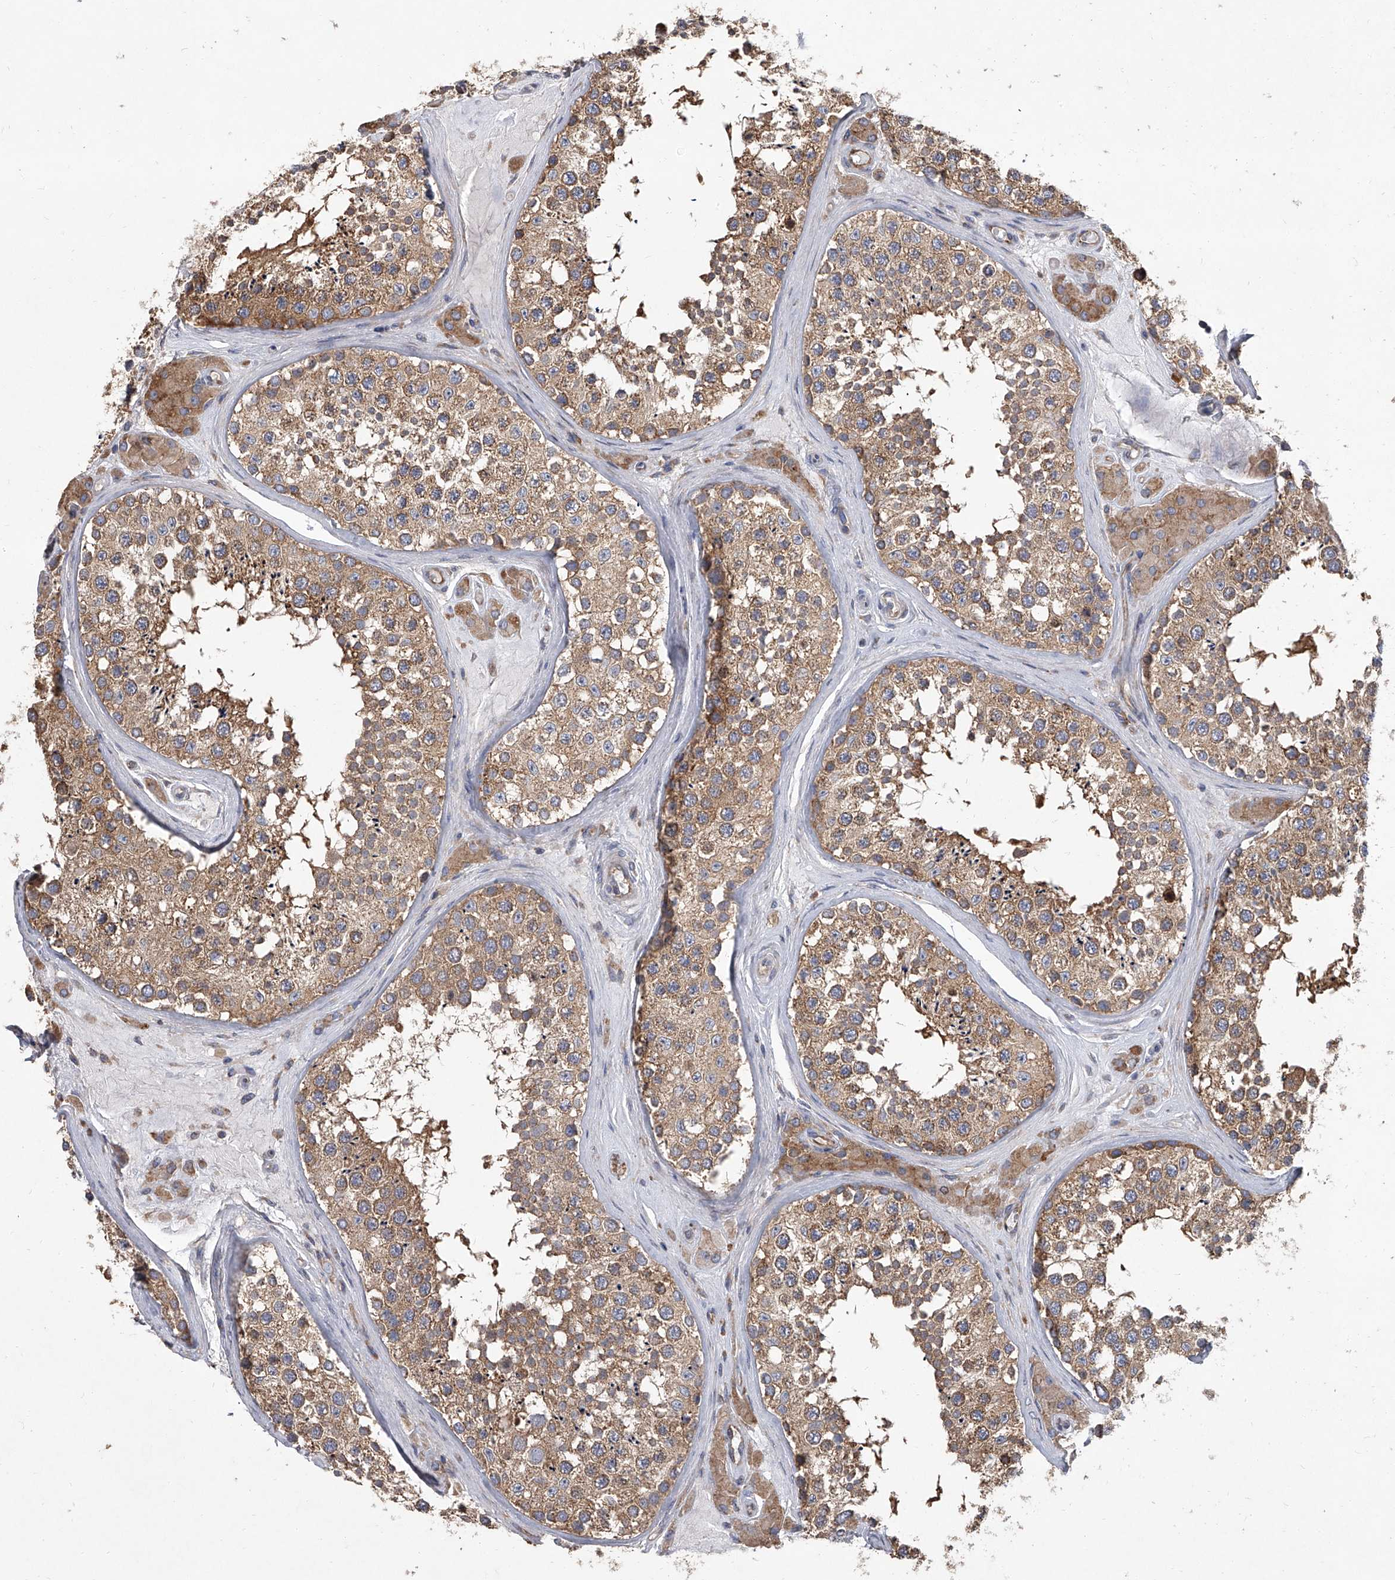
{"staining": {"intensity": "moderate", "quantity": ">75%", "location": "cytoplasmic/membranous"}, "tissue": "testis", "cell_type": "Cells in seminiferous ducts", "image_type": "normal", "snomed": [{"axis": "morphology", "description": "Normal tissue, NOS"}, {"axis": "topography", "description": "Testis"}], "caption": "Immunohistochemistry (IHC) (DAB) staining of benign testis shows moderate cytoplasmic/membranous protein expression in about >75% of cells in seminiferous ducts.", "gene": "EIF2S2", "patient": {"sex": "male", "age": 46}}